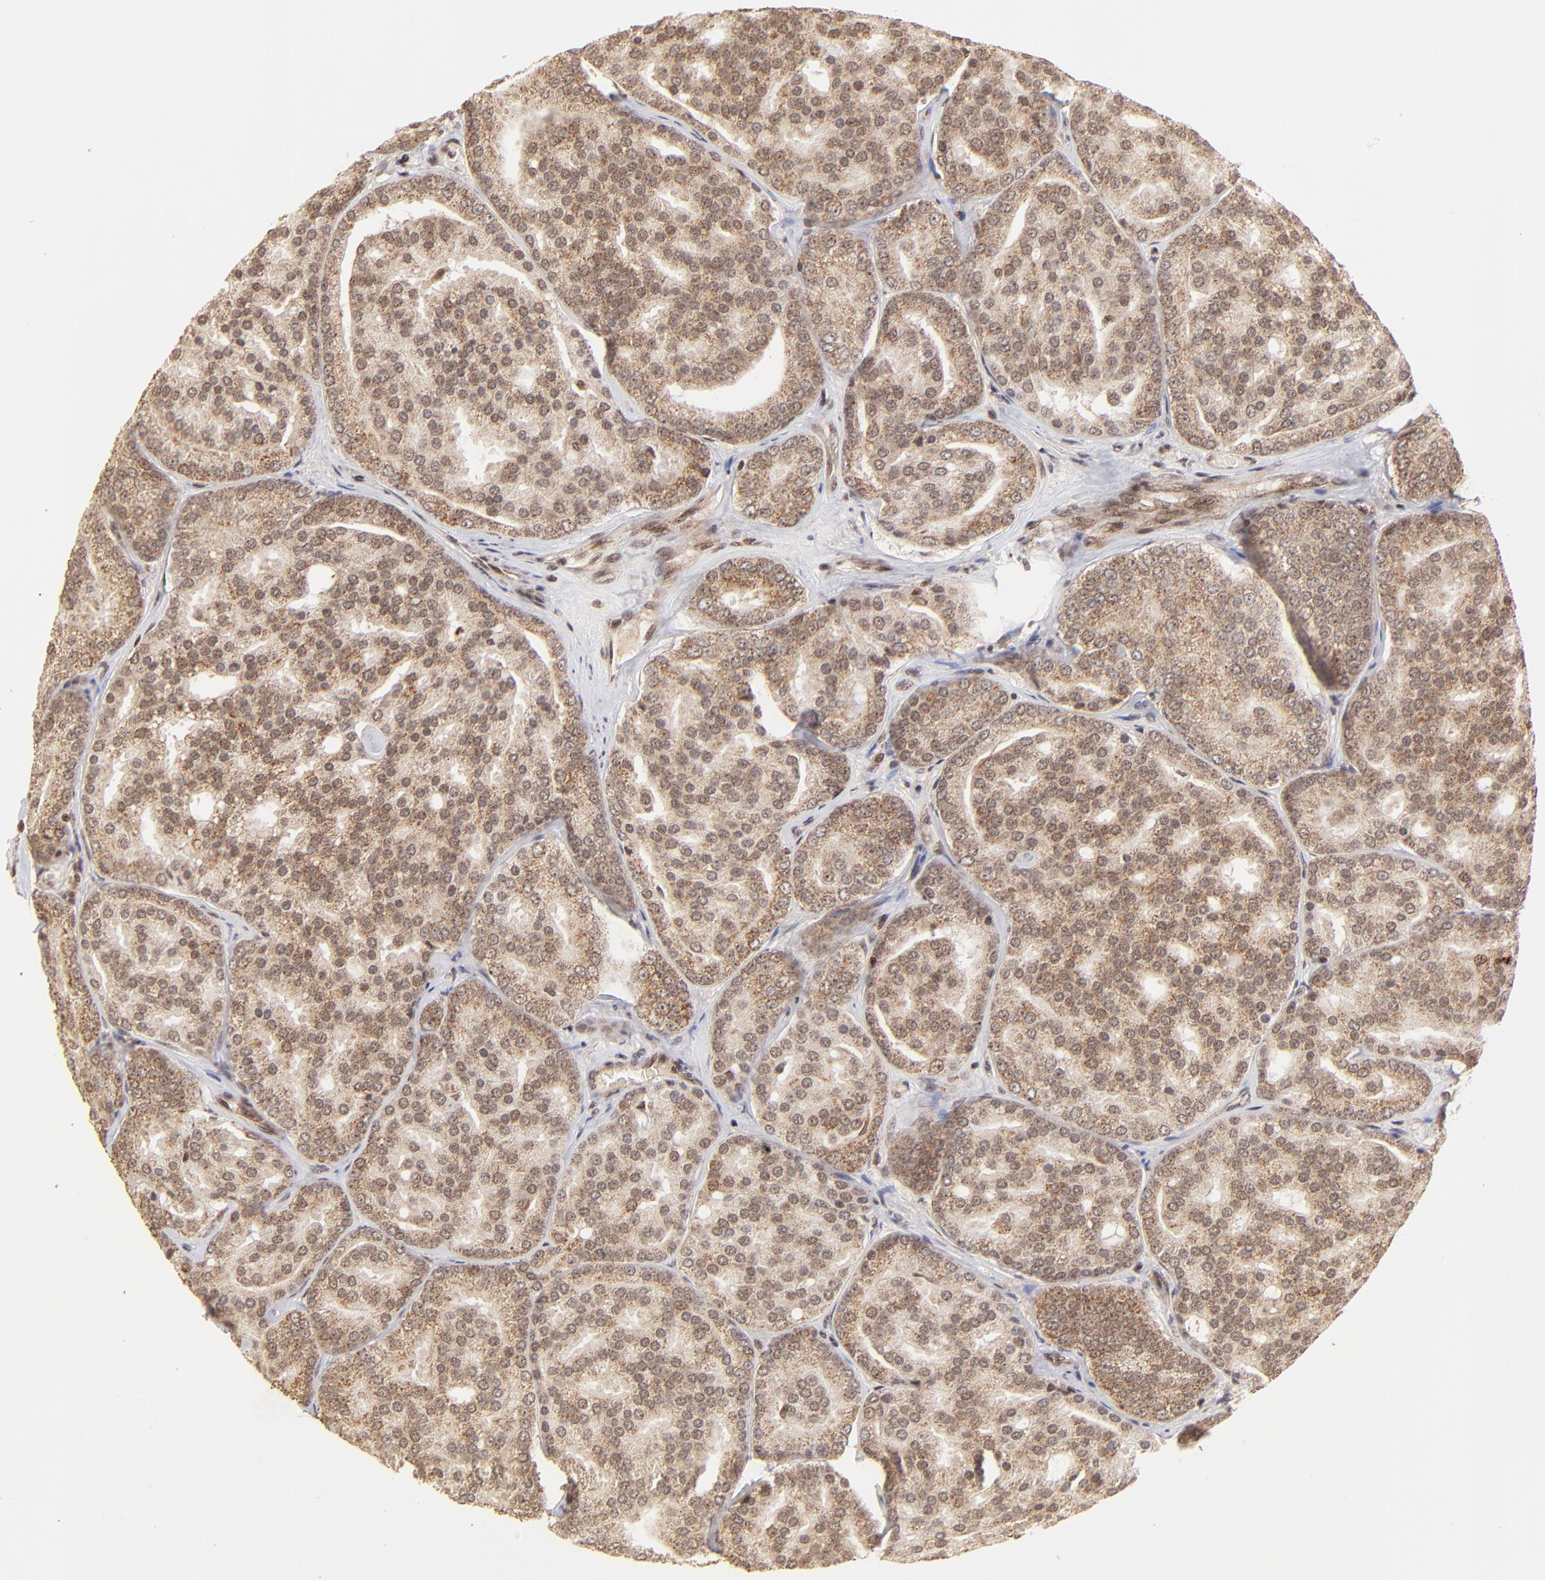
{"staining": {"intensity": "moderate", "quantity": "25%-75%", "location": "cytoplasmic/membranous"}, "tissue": "prostate cancer", "cell_type": "Tumor cells", "image_type": "cancer", "snomed": [{"axis": "morphology", "description": "Adenocarcinoma, High grade"}, {"axis": "topography", "description": "Prostate"}], "caption": "Prostate high-grade adenocarcinoma stained with DAB IHC shows medium levels of moderate cytoplasmic/membranous positivity in approximately 25%-75% of tumor cells.", "gene": "MED15", "patient": {"sex": "male", "age": 64}}